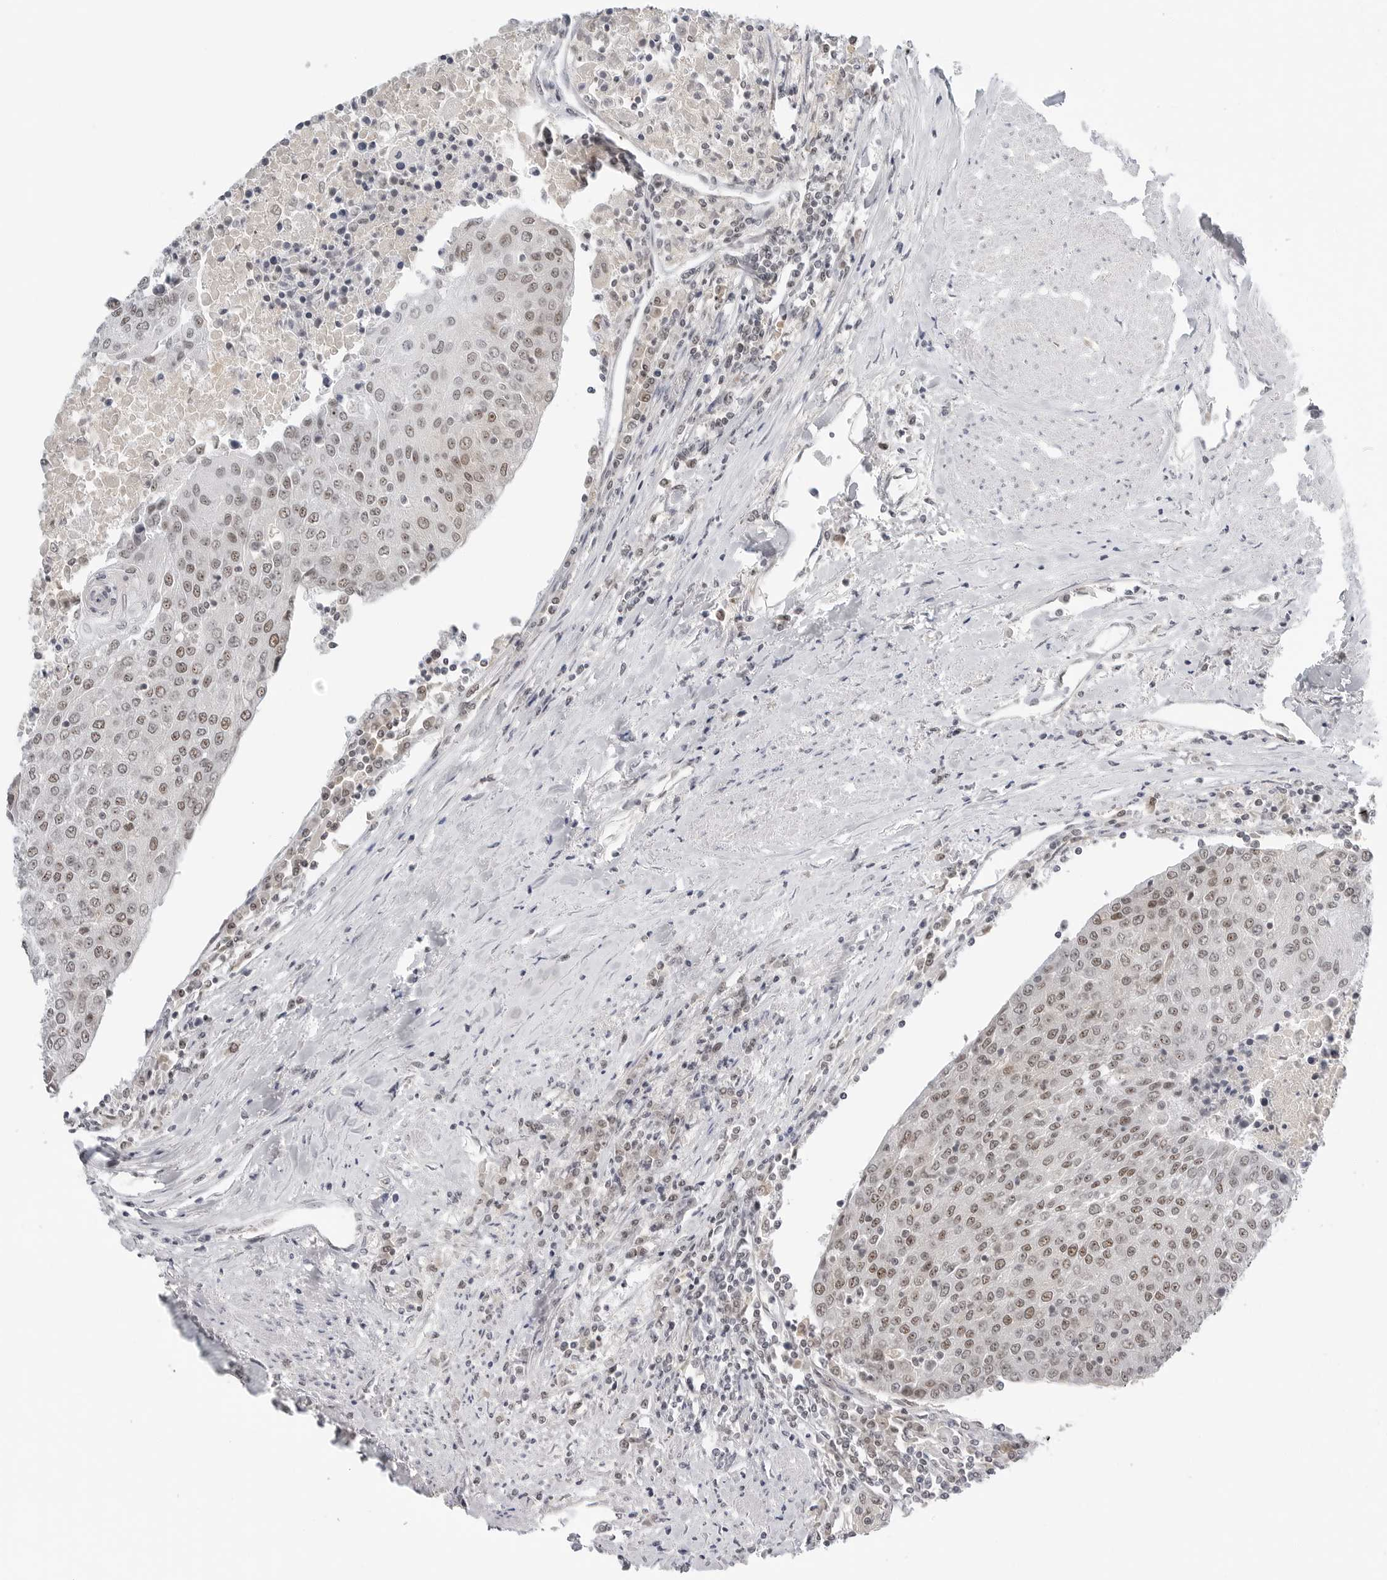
{"staining": {"intensity": "weak", "quantity": ">75%", "location": "nuclear"}, "tissue": "urothelial cancer", "cell_type": "Tumor cells", "image_type": "cancer", "snomed": [{"axis": "morphology", "description": "Urothelial carcinoma, High grade"}, {"axis": "topography", "description": "Urinary bladder"}], "caption": "Protein staining exhibits weak nuclear positivity in approximately >75% of tumor cells in high-grade urothelial carcinoma.", "gene": "WRAP53", "patient": {"sex": "female", "age": 85}}